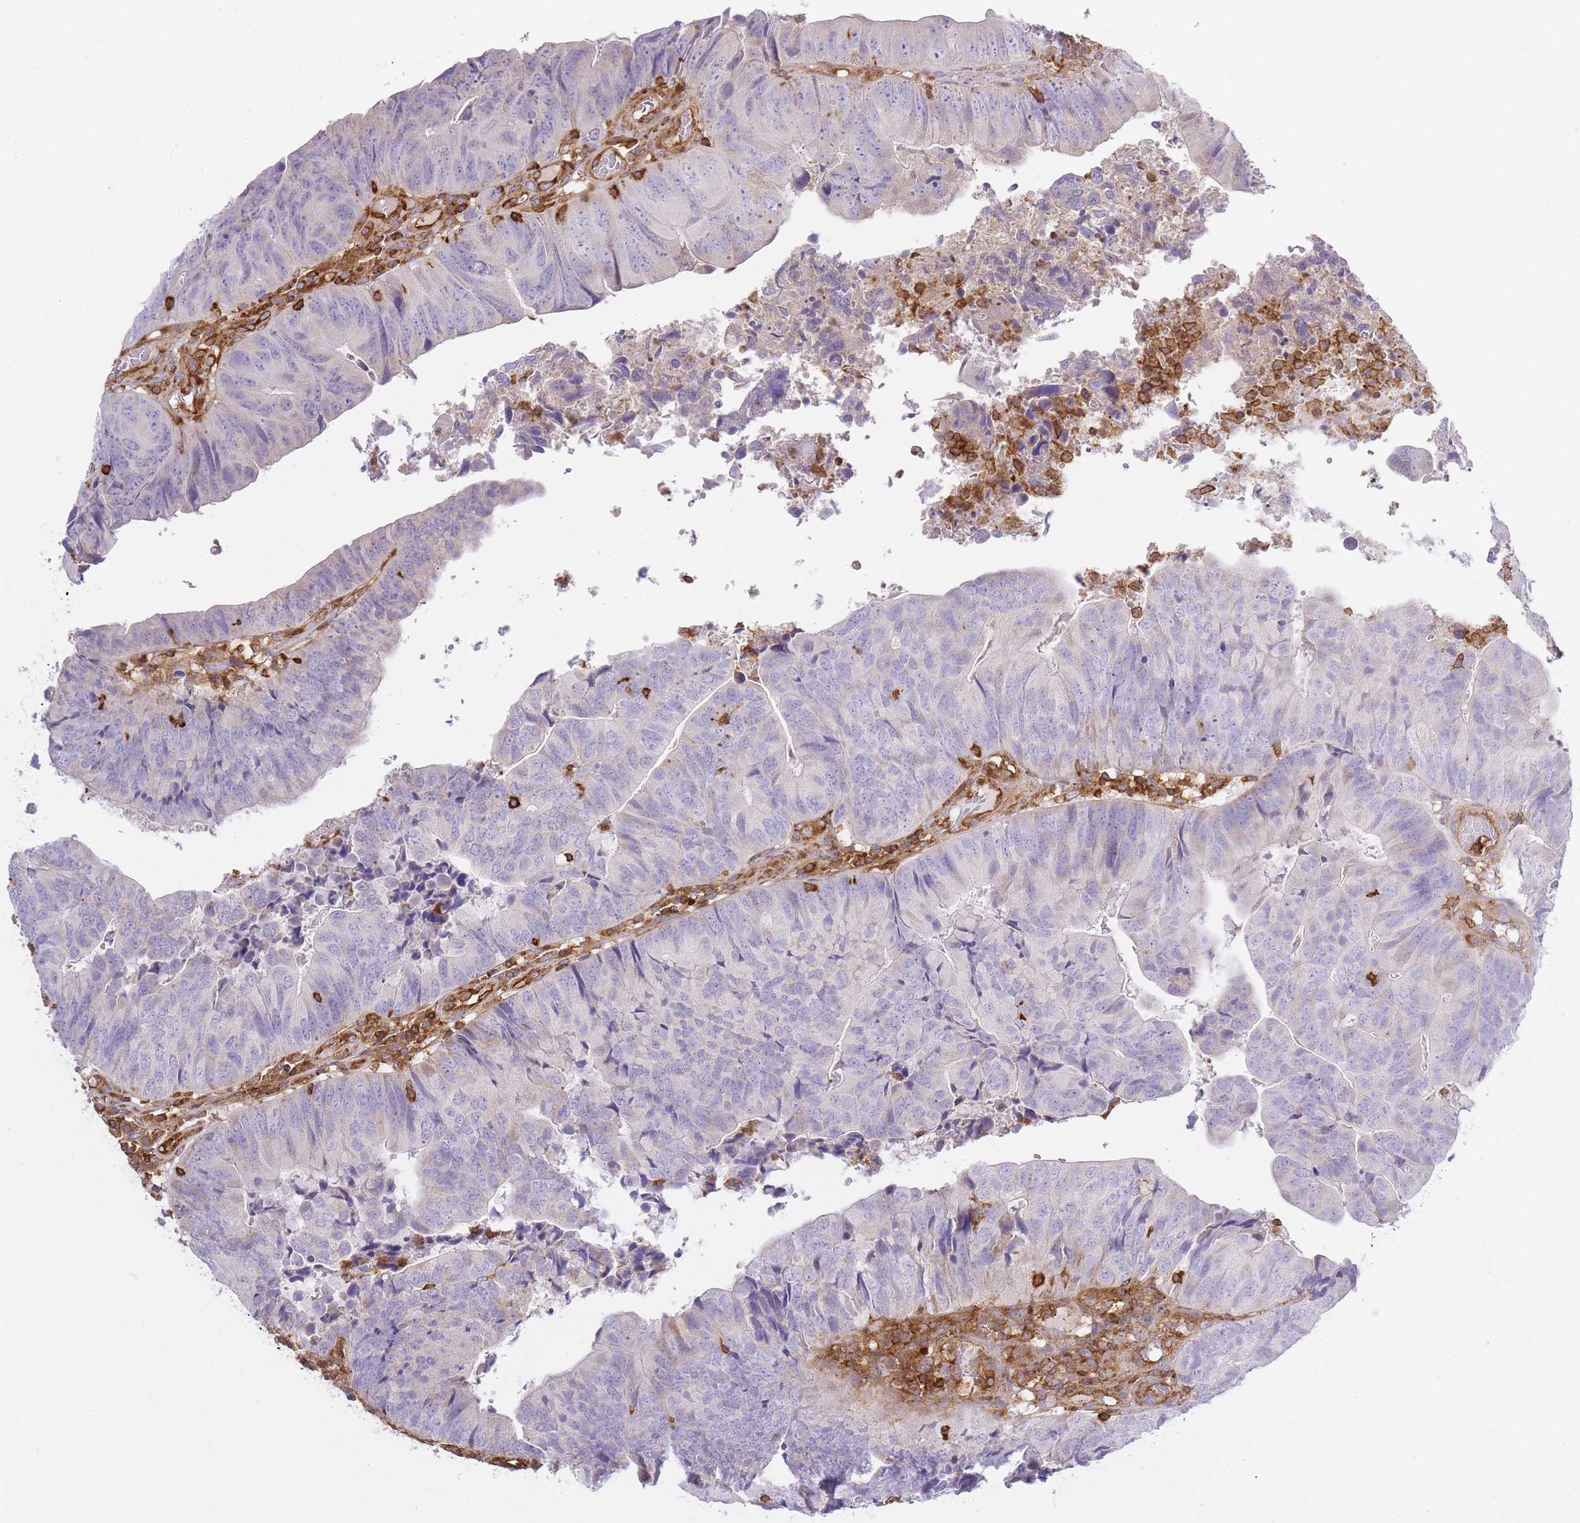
{"staining": {"intensity": "negative", "quantity": "none", "location": "none"}, "tissue": "colorectal cancer", "cell_type": "Tumor cells", "image_type": "cancer", "snomed": [{"axis": "morphology", "description": "Adenocarcinoma, NOS"}, {"axis": "topography", "description": "Colon"}], "caption": "There is no significant expression in tumor cells of colorectal cancer (adenocarcinoma).", "gene": "MSN", "patient": {"sex": "female", "age": 67}}